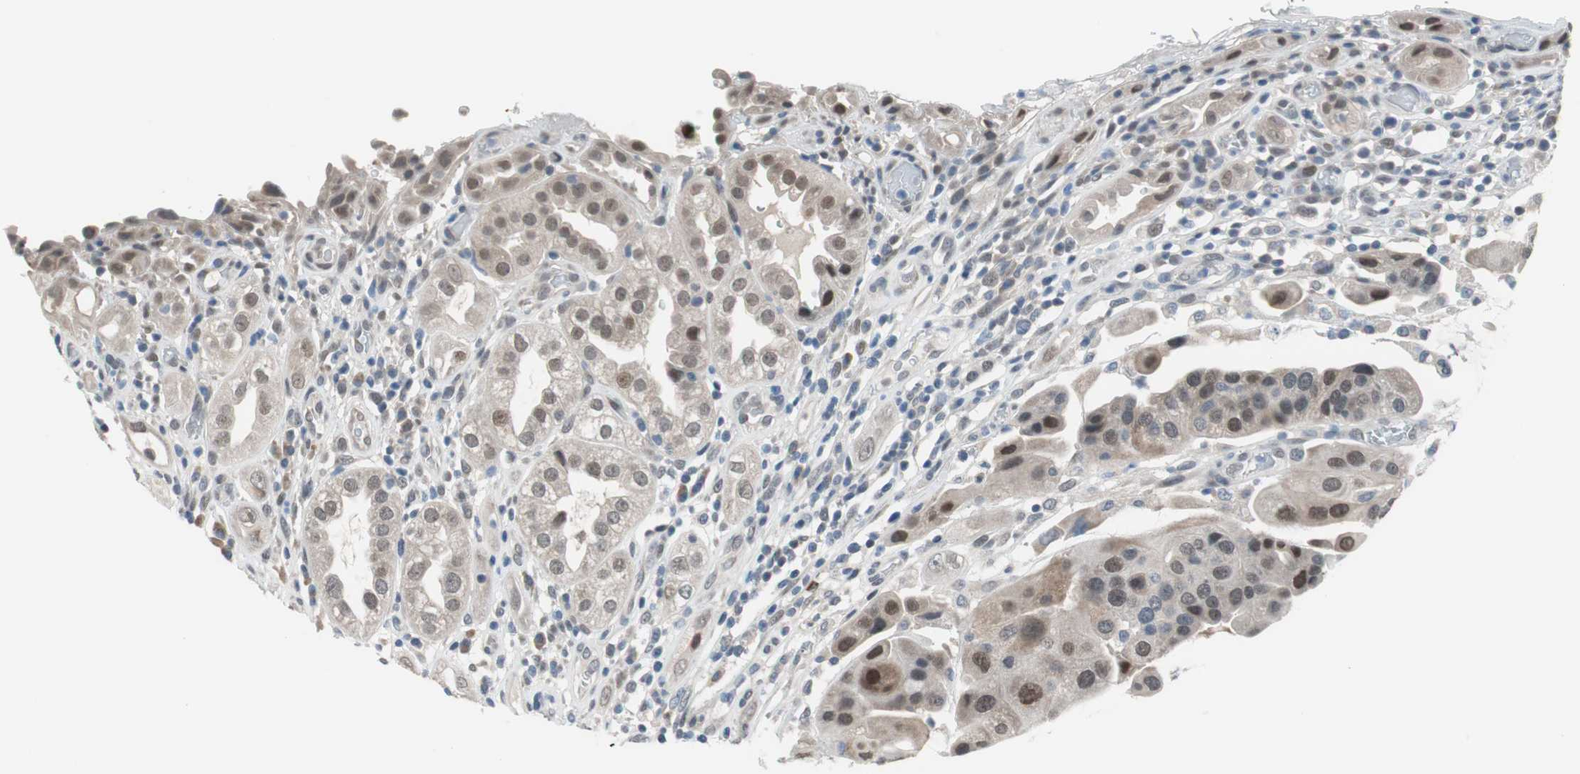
{"staining": {"intensity": "moderate", "quantity": "<25%", "location": "cytoplasmic/membranous,nuclear"}, "tissue": "urothelial cancer", "cell_type": "Tumor cells", "image_type": "cancer", "snomed": [{"axis": "morphology", "description": "Urothelial carcinoma, High grade"}, {"axis": "topography", "description": "Urinary bladder"}], "caption": "A brown stain labels moderate cytoplasmic/membranous and nuclear staining of a protein in human urothelial cancer tumor cells. Nuclei are stained in blue.", "gene": "GRHL1", "patient": {"sex": "female", "age": 64}}